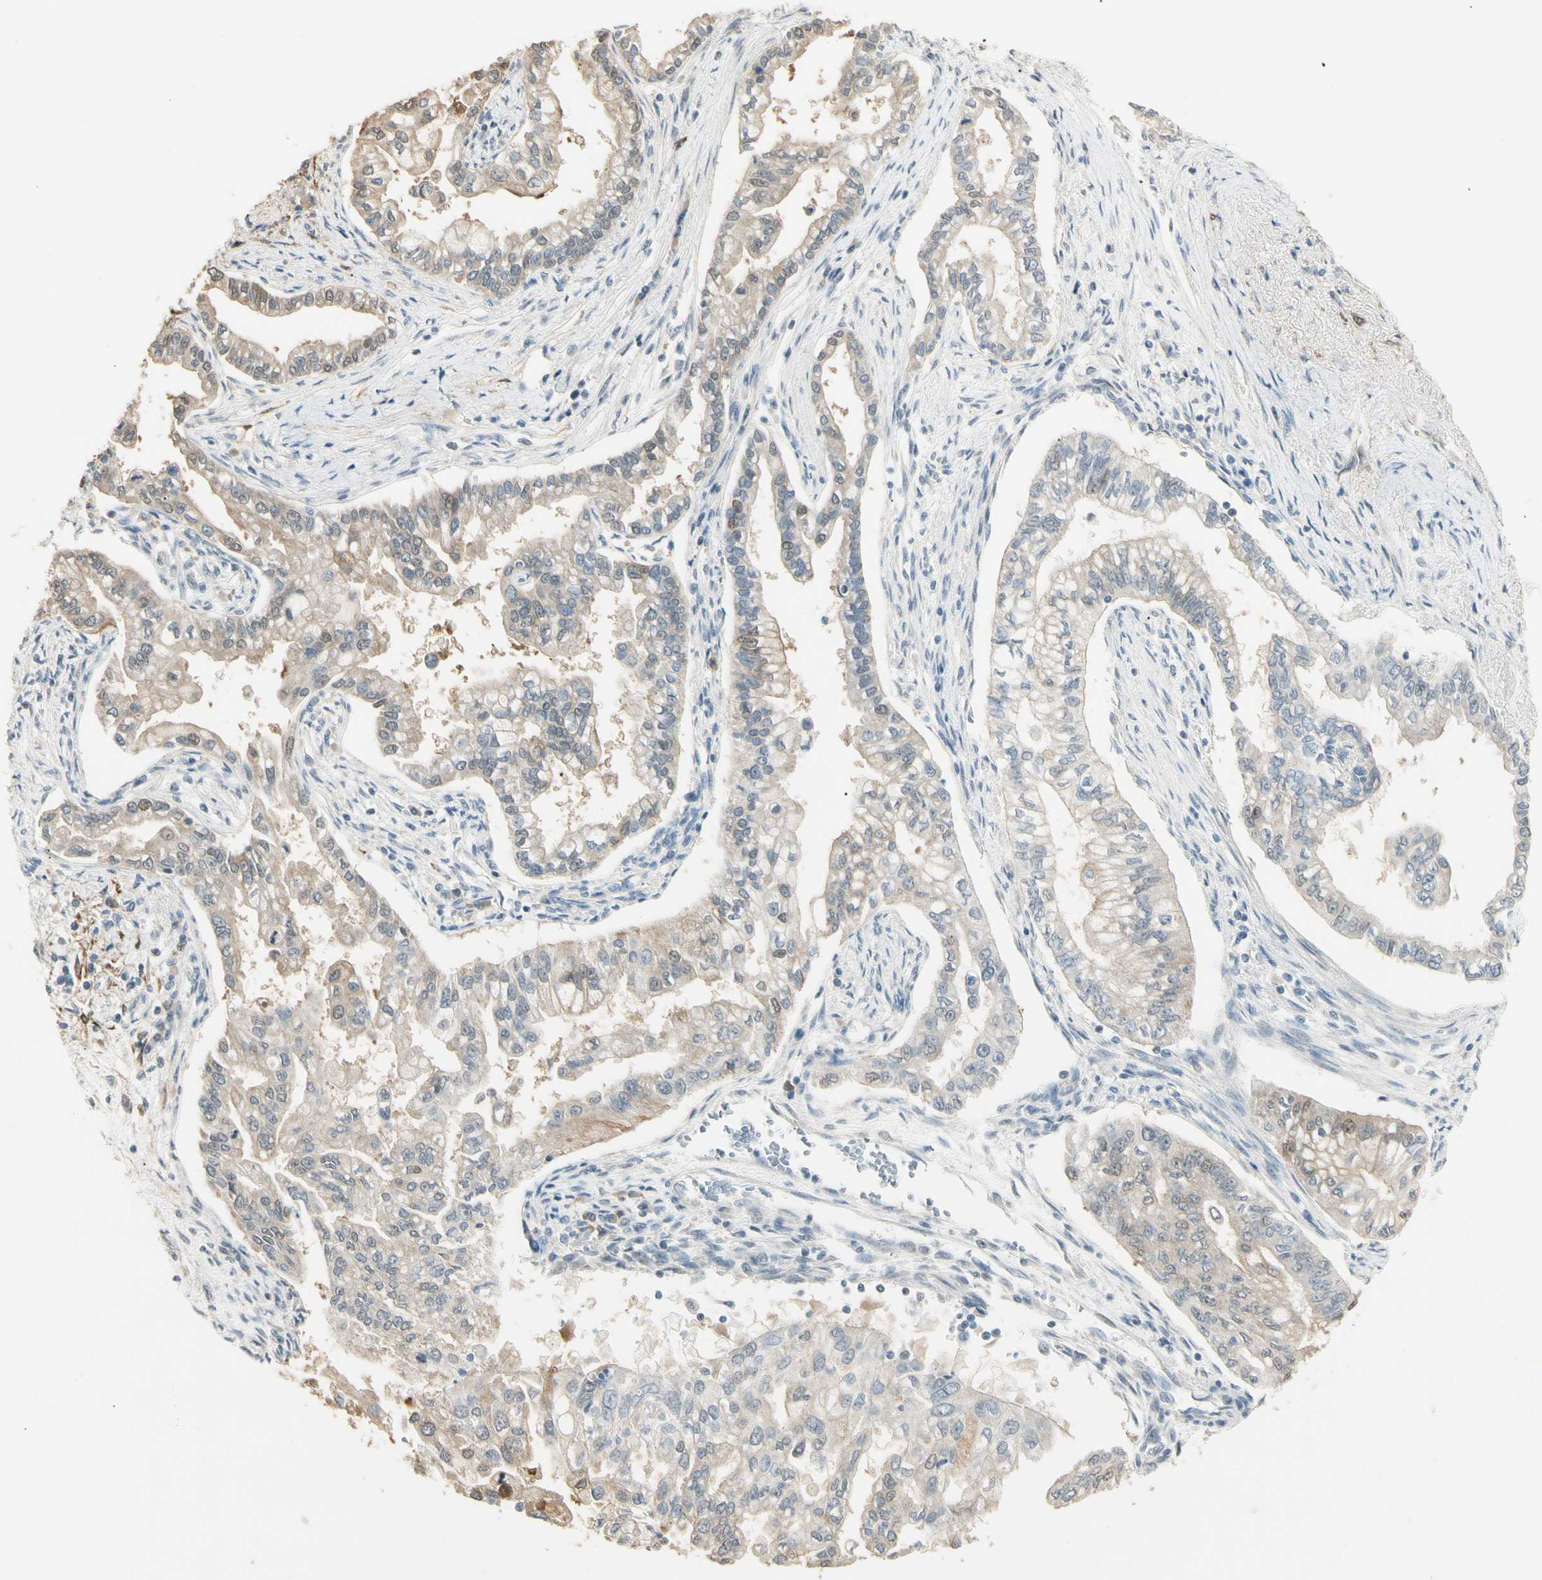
{"staining": {"intensity": "weak", "quantity": "25%-75%", "location": "cytoplasmic/membranous"}, "tissue": "pancreatic cancer", "cell_type": "Tumor cells", "image_type": "cancer", "snomed": [{"axis": "morphology", "description": "Normal tissue, NOS"}, {"axis": "topography", "description": "Pancreas"}], "caption": "Immunohistochemistry histopathology image of neoplastic tissue: pancreatic cancer stained using IHC exhibits low levels of weak protein expression localized specifically in the cytoplasmic/membranous of tumor cells, appearing as a cytoplasmic/membranous brown color.", "gene": "GNE", "patient": {"sex": "male", "age": 42}}